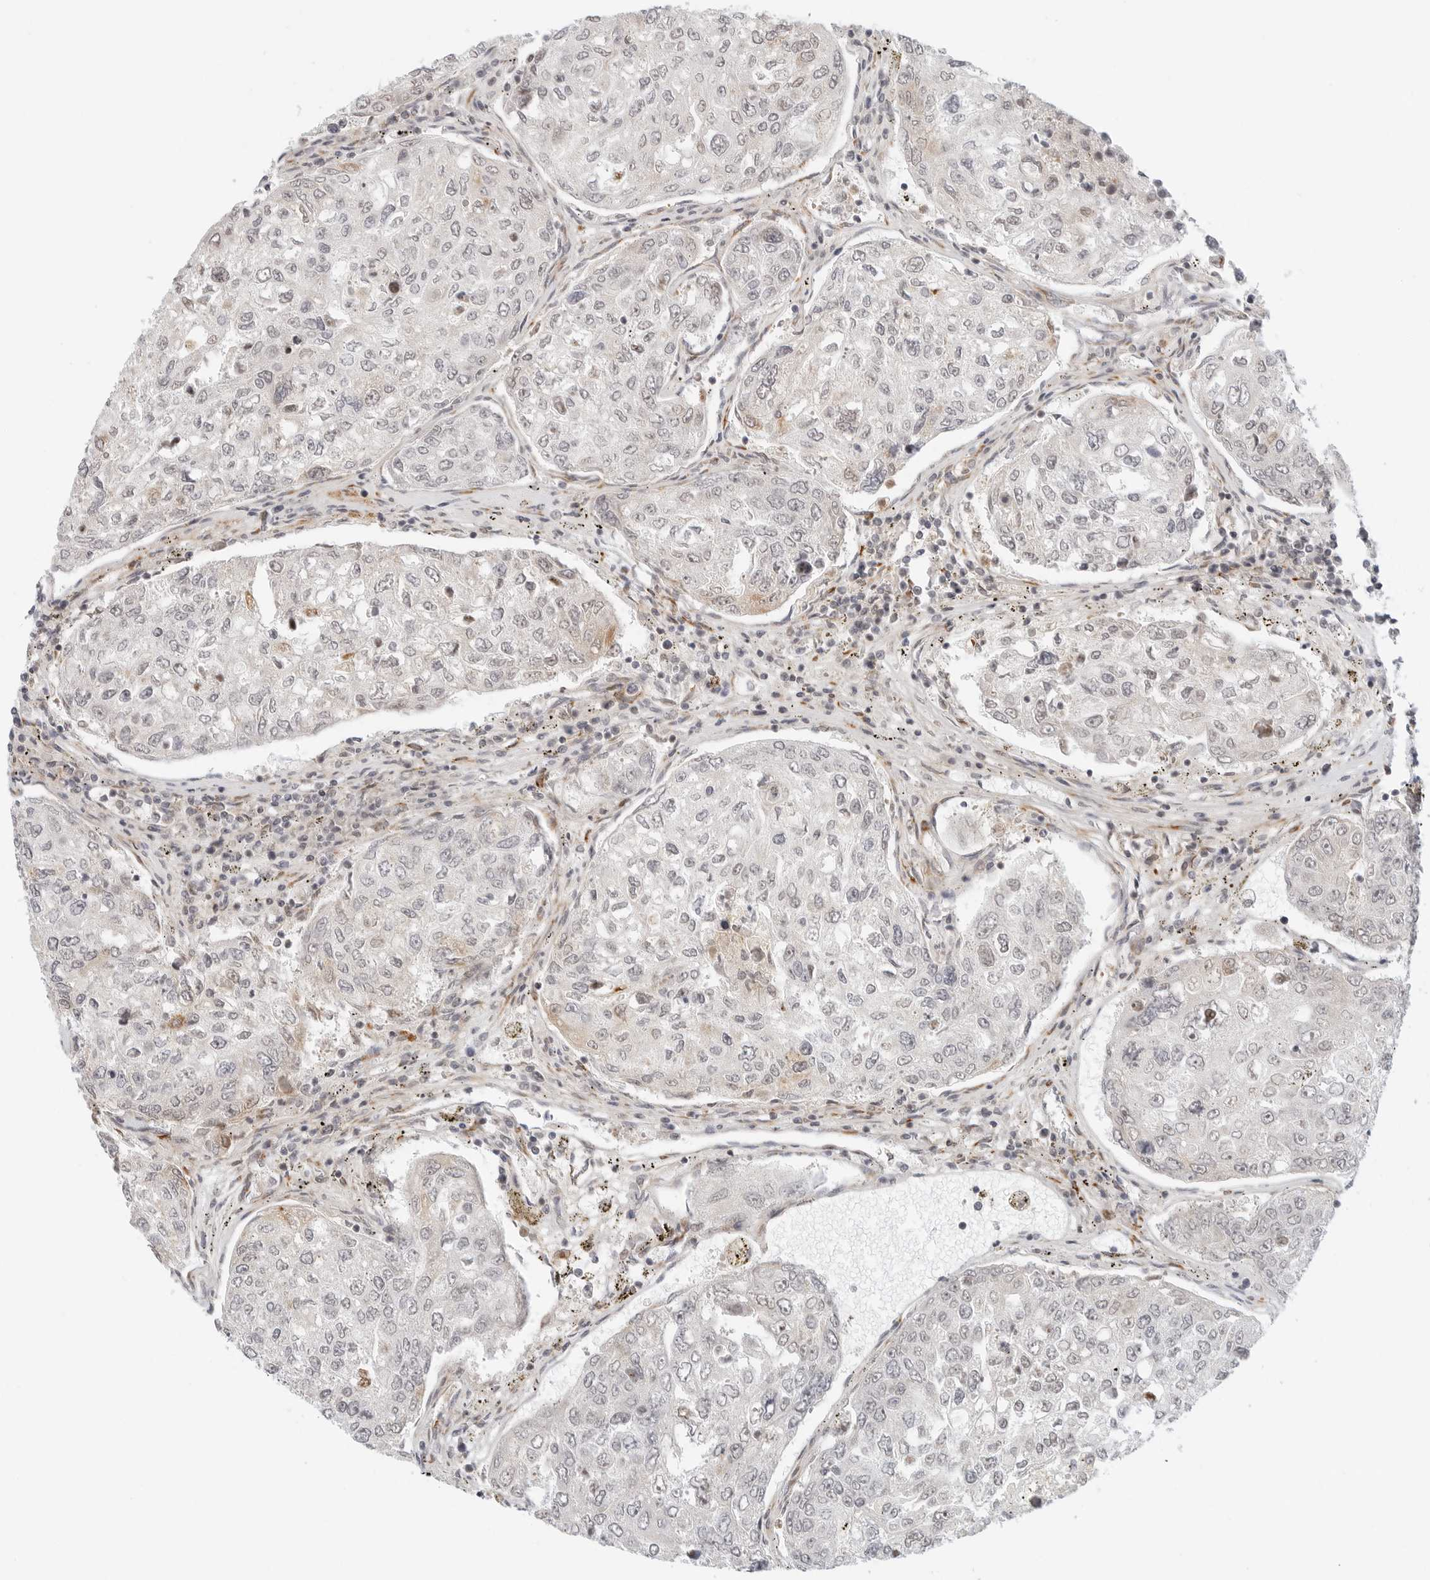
{"staining": {"intensity": "weak", "quantity": "<25%", "location": "cytoplasmic/membranous"}, "tissue": "urothelial cancer", "cell_type": "Tumor cells", "image_type": "cancer", "snomed": [{"axis": "morphology", "description": "Urothelial carcinoma, High grade"}, {"axis": "topography", "description": "Lymph node"}, {"axis": "topography", "description": "Urinary bladder"}], "caption": "Immunohistochemistry (IHC) of human urothelial cancer shows no positivity in tumor cells.", "gene": "C1QTNF1", "patient": {"sex": "male", "age": 51}}